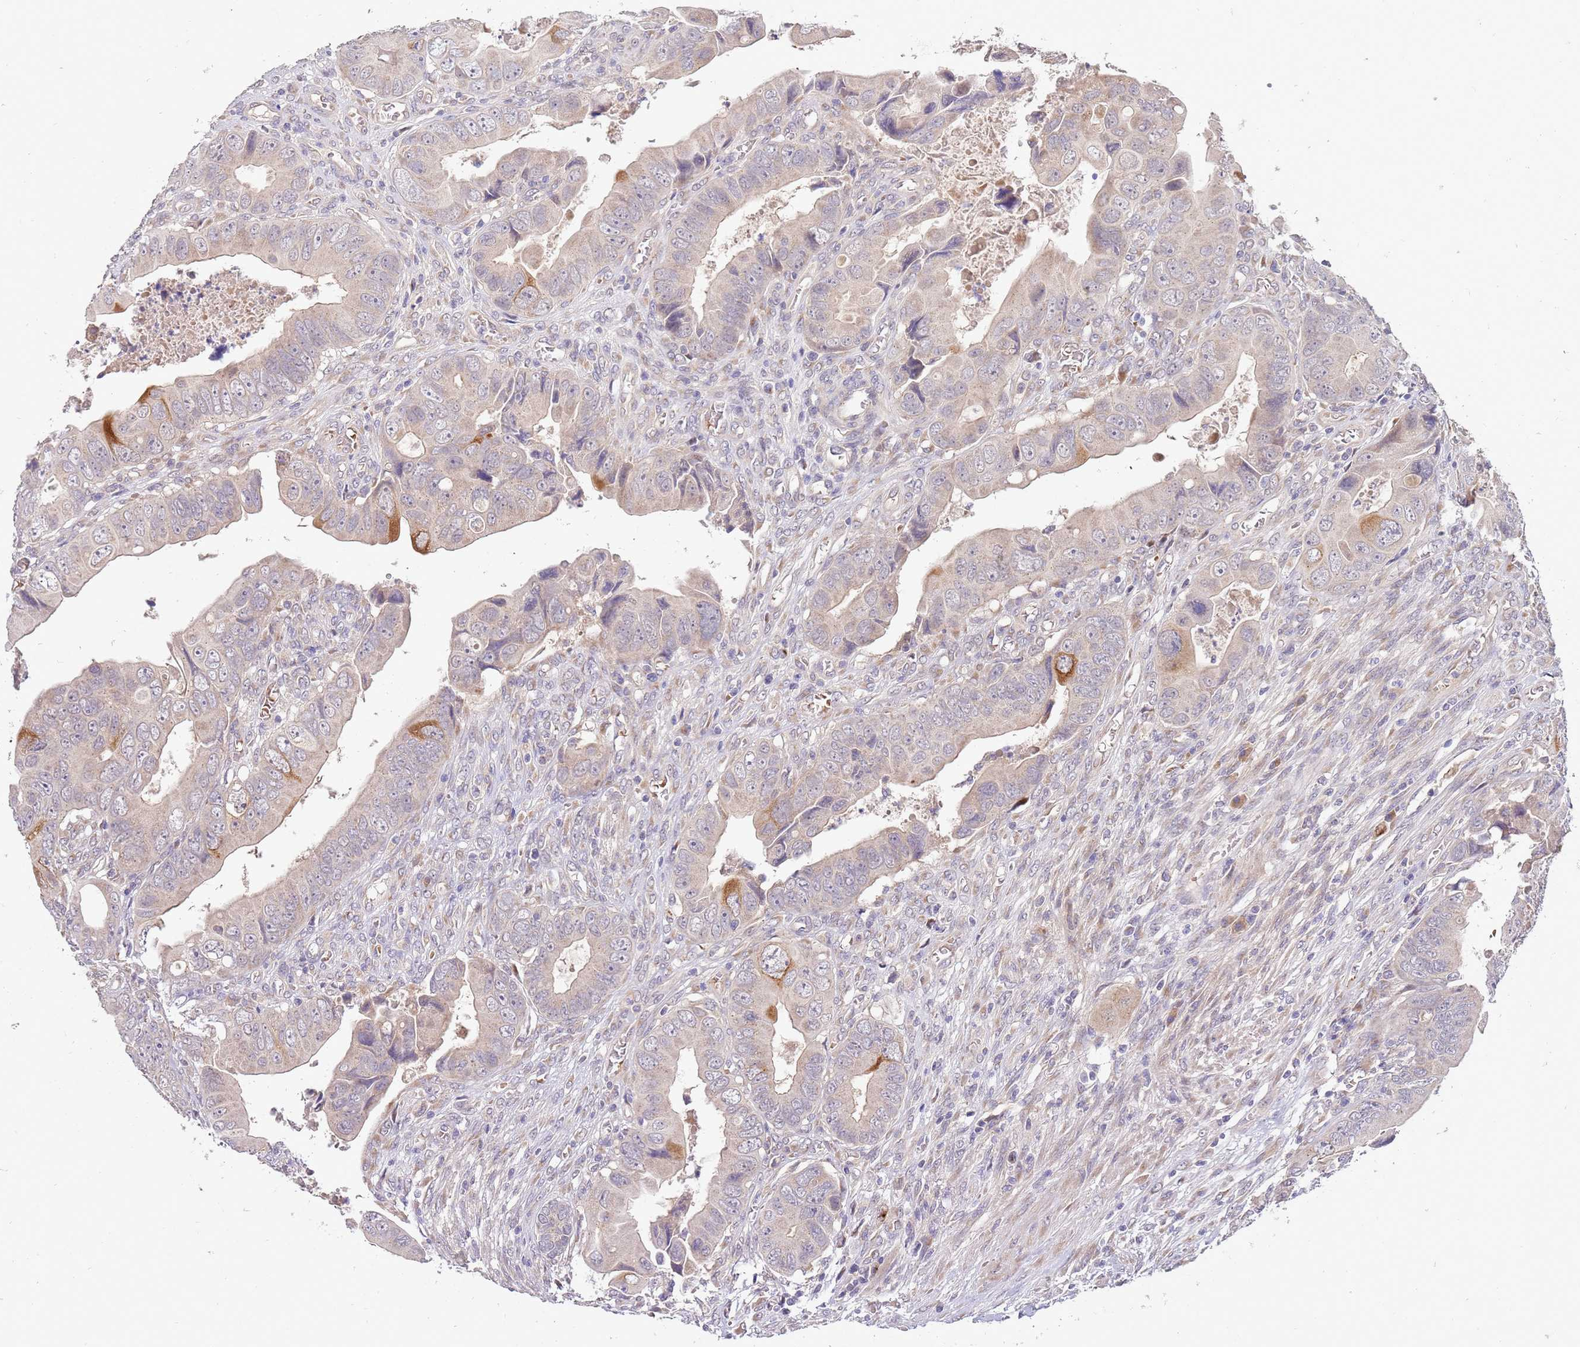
{"staining": {"intensity": "weak", "quantity": "<25%", "location": "cytoplasmic/membranous"}, "tissue": "colorectal cancer", "cell_type": "Tumor cells", "image_type": "cancer", "snomed": [{"axis": "morphology", "description": "Adenocarcinoma, NOS"}, {"axis": "topography", "description": "Rectum"}], "caption": "Tumor cells are negative for protein expression in human colorectal cancer (adenocarcinoma).", "gene": "NMUR2", "patient": {"sex": "female", "age": 78}}